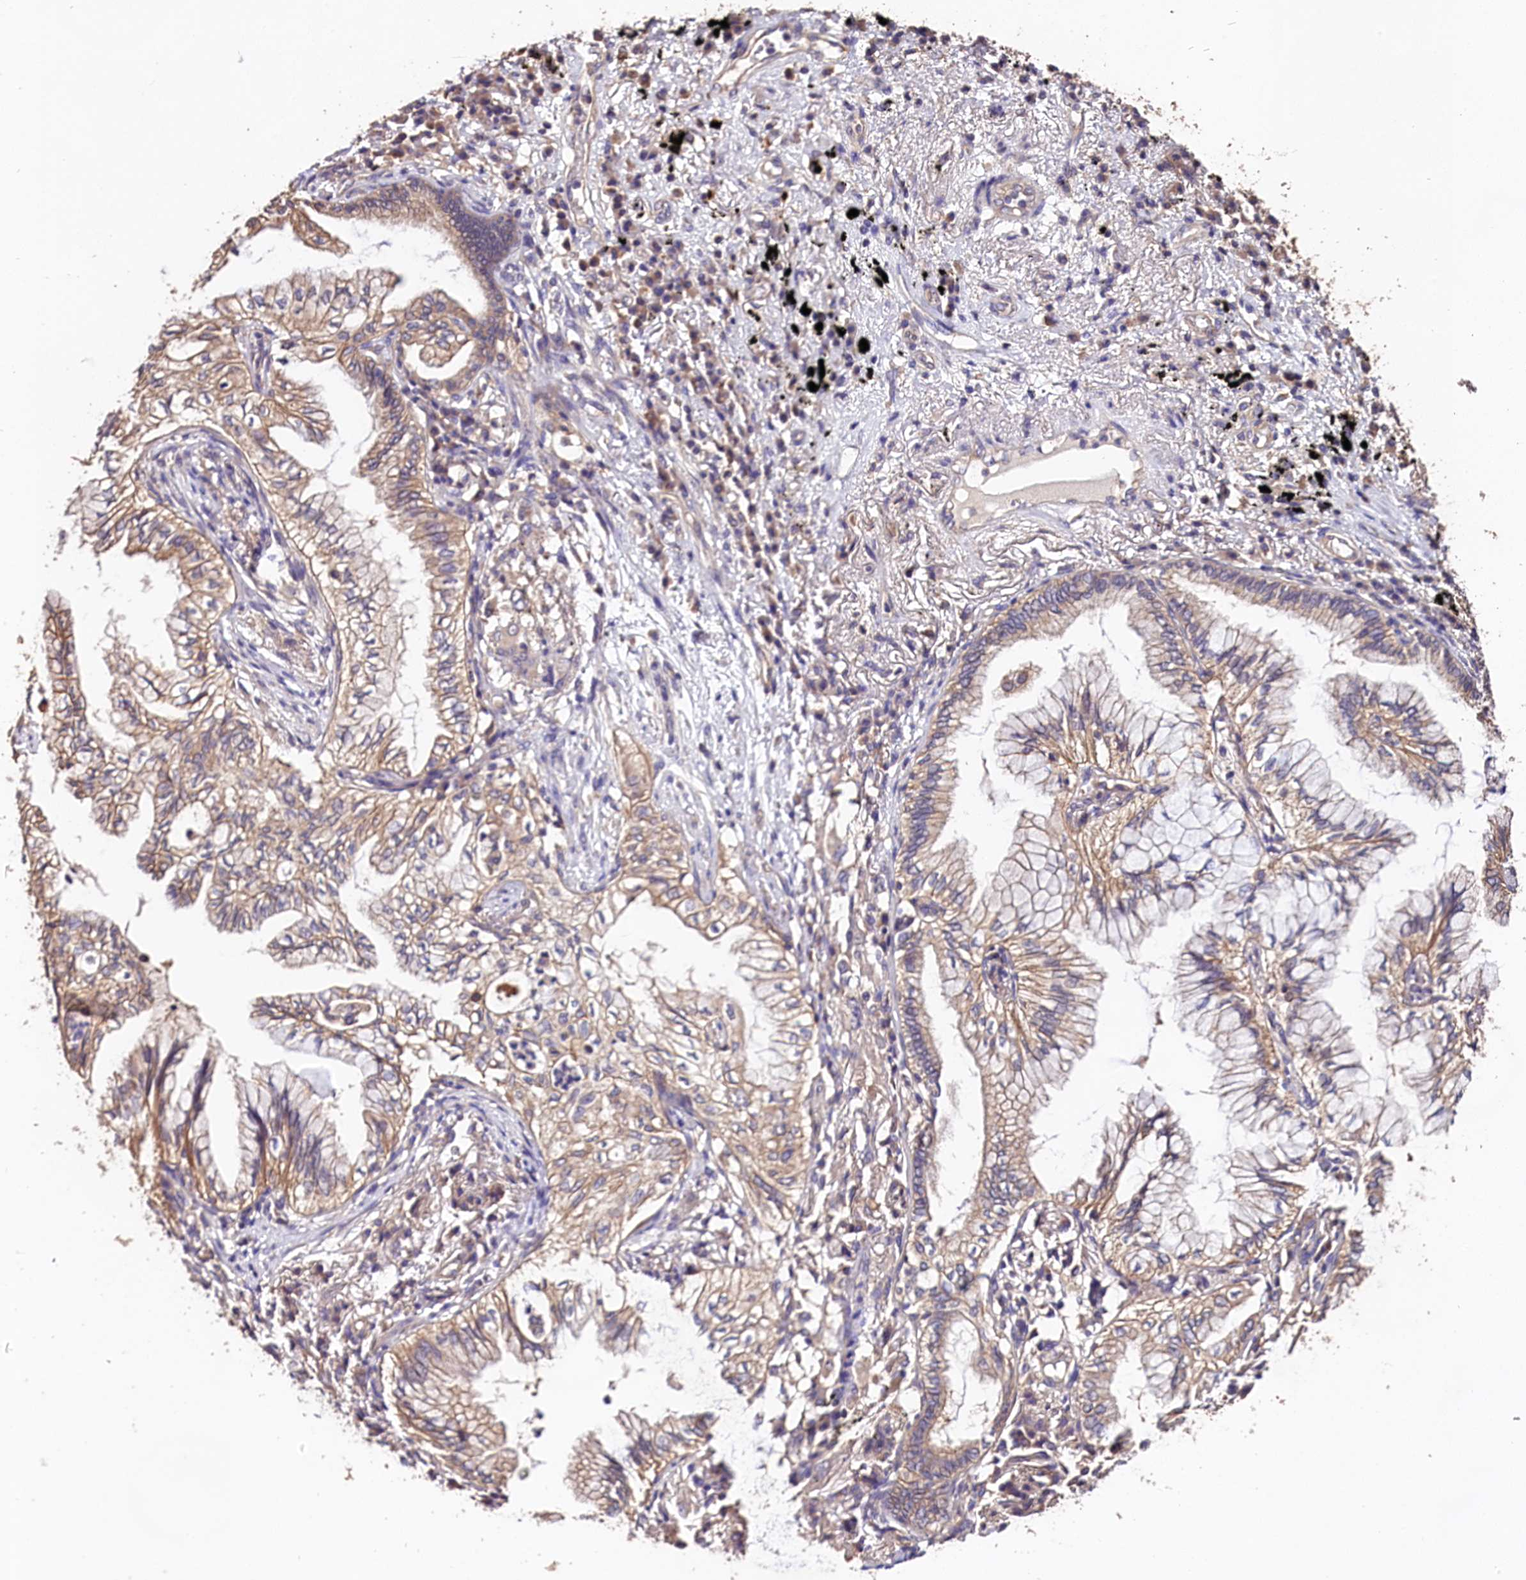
{"staining": {"intensity": "moderate", "quantity": ">75%", "location": "cytoplasmic/membranous"}, "tissue": "lung cancer", "cell_type": "Tumor cells", "image_type": "cancer", "snomed": [{"axis": "morphology", "description": "Normal tissue, NOS"}, {"axis": "morphology", "description": "Adenocarcinoma, NOS"}, {"axis": "topography", "description": "Bronchus"}, {"axis": "topography", "description": "Lung"}], "caption": "Lung cancer (adenocarcinoma) tissue reveals moderate cytoplasmic/membranous staining in approximately >75% of tumor cells, visualized by immunohistochemistry. (Stains: DAB in brown, nuclei in blue, Microscopy: brightfield microscopy at high magnification).", "gene": "OAS3", "patient": {"sex": "female", "age": 70}}